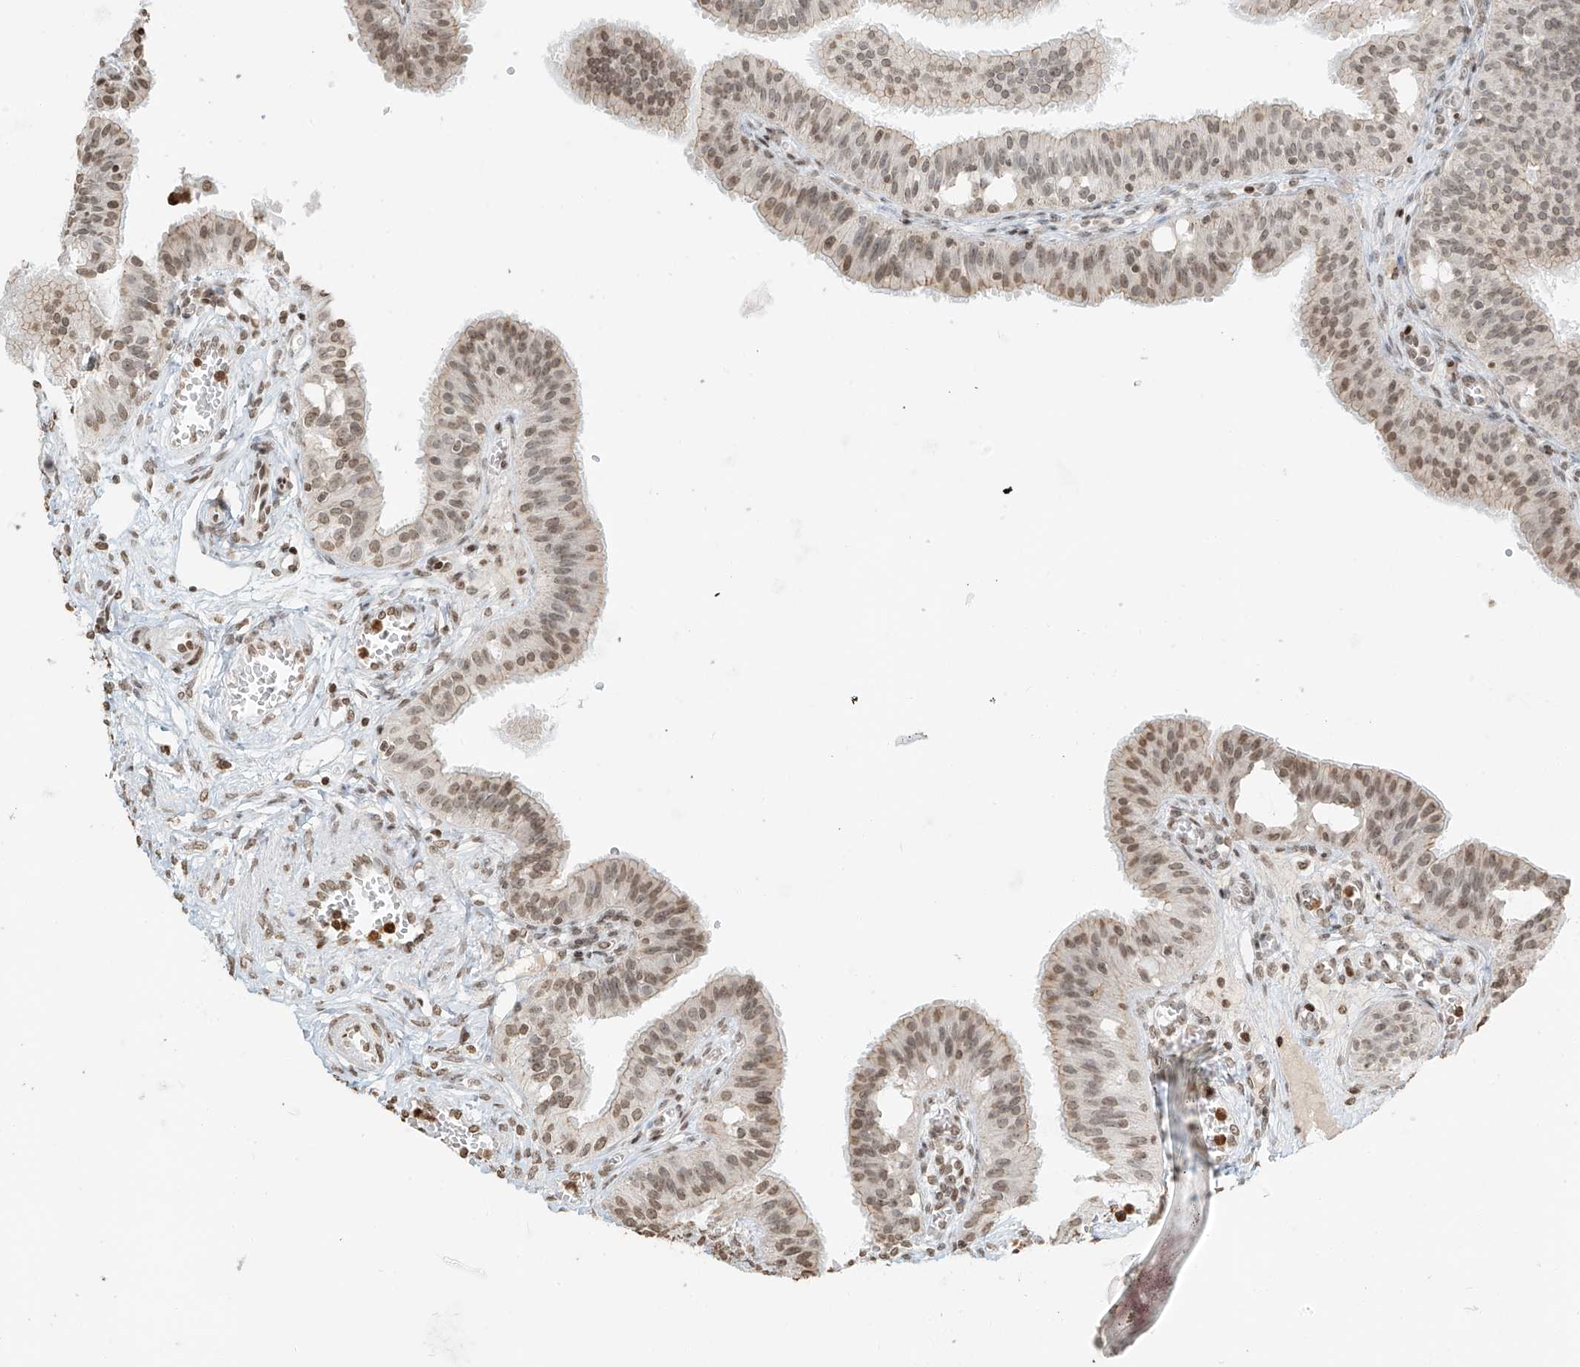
{"staining": {"intensity": "moderate", "quantity": "25%-75%", "location": "nuclear"}, "tissue": "fallopian tube", "cell_type": "Glandular cells", "image_type": "normal", "snomed": [{"axis": "morphology", "description": "Normal tissue, NOS"}, {"axis": "topography", "description": "Fallopian tube"}, {"axis": "topography", "description": "Ovary"}], "caption": "Benign fallopian tube exhibits moderate nuclear positivity in approximately 25%-75% of glandular cells, visualized by immunohistochemistry. The staining was performed using DAB to visualize the protein expression in brown, while the nuclei were stained in blue with hematoxylin (Magnification: 20x).", "gene": "C17orf58", "patient": {"sex": "female", "age": 42}}